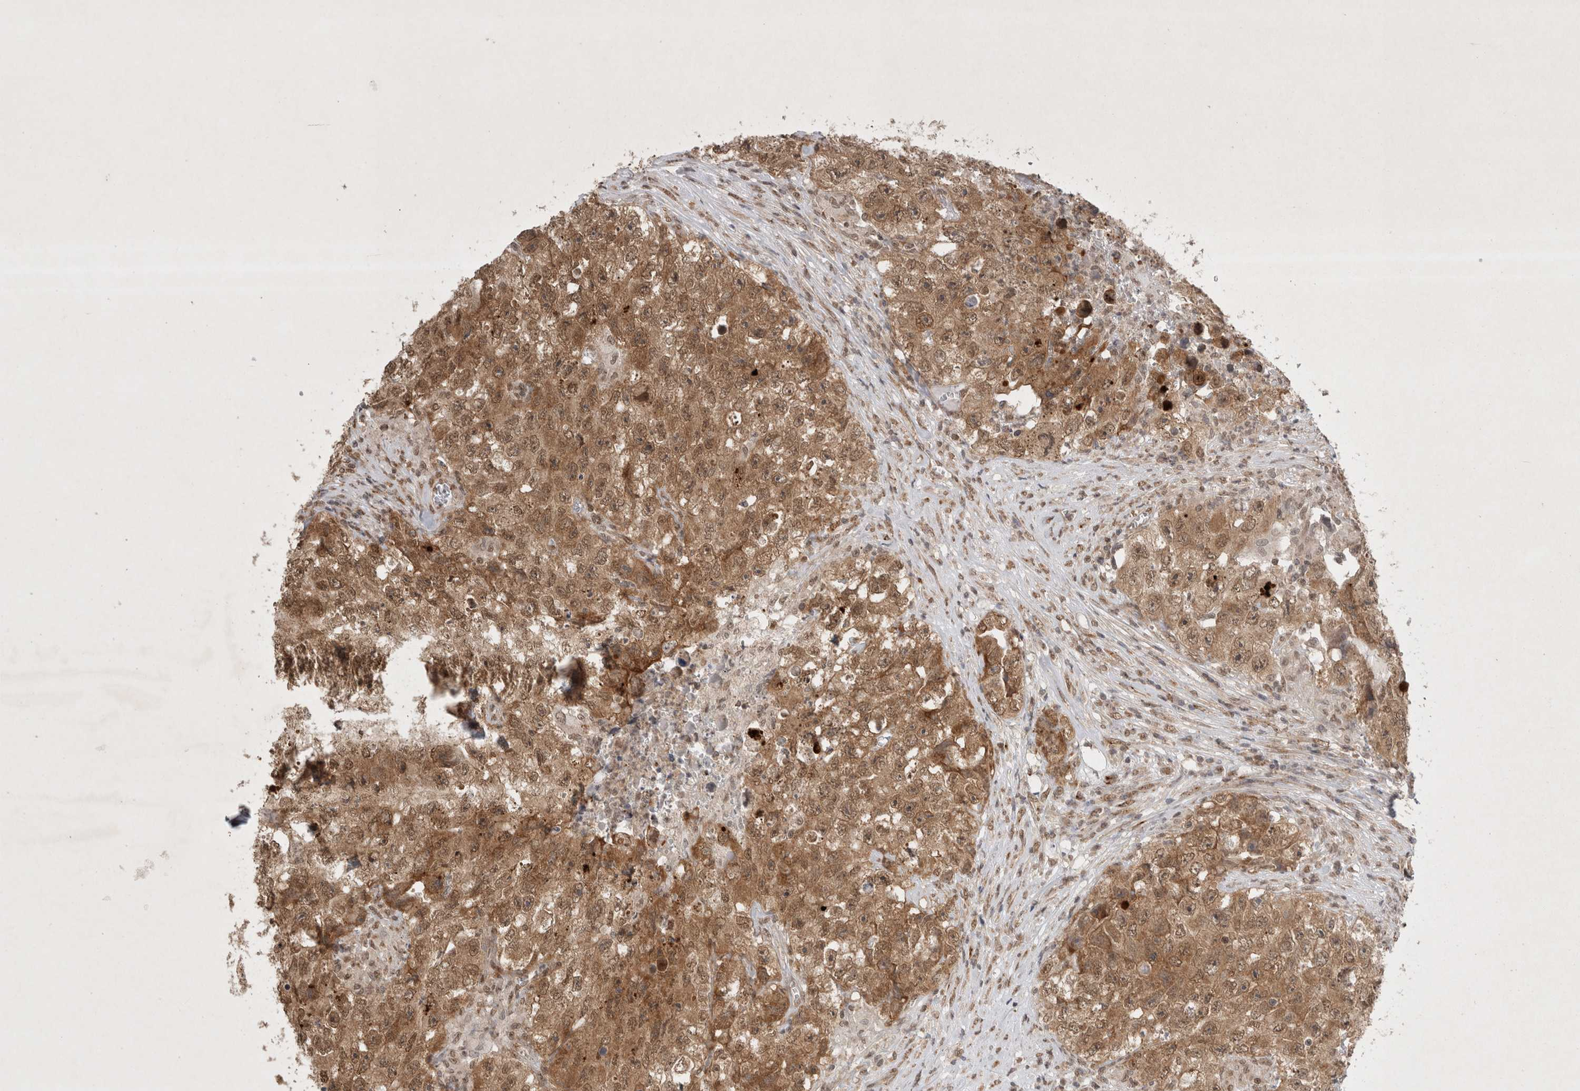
{"staining": {"intensity": "moderate", "quantity": ">75%", "location": "cytoplasmic/membranous,nuclear"}, "tissue": "testis cancer", "cell_type": "Tumor cells", "image_type": "cancer", "snomed": [{"axis": "morphology", "description": "Seminoma, NOS"}, {"axis": "morphology", "description": "Carcinoma, Embryonal, NOS"}, {"axis": "topography", "description": "Testis"}], "caption": "Tumor cells exhibit medium levels of moderate cytoplasmic/membranous and nuclear staining in about >75% of cells in human testis cancer. Using DAB (brown) and hematoxylin (blue) stains, captured at high magnification using brightfield microscopy.", "gene": "WIPF2", "patient": {"sex": "male", "age": 43}}